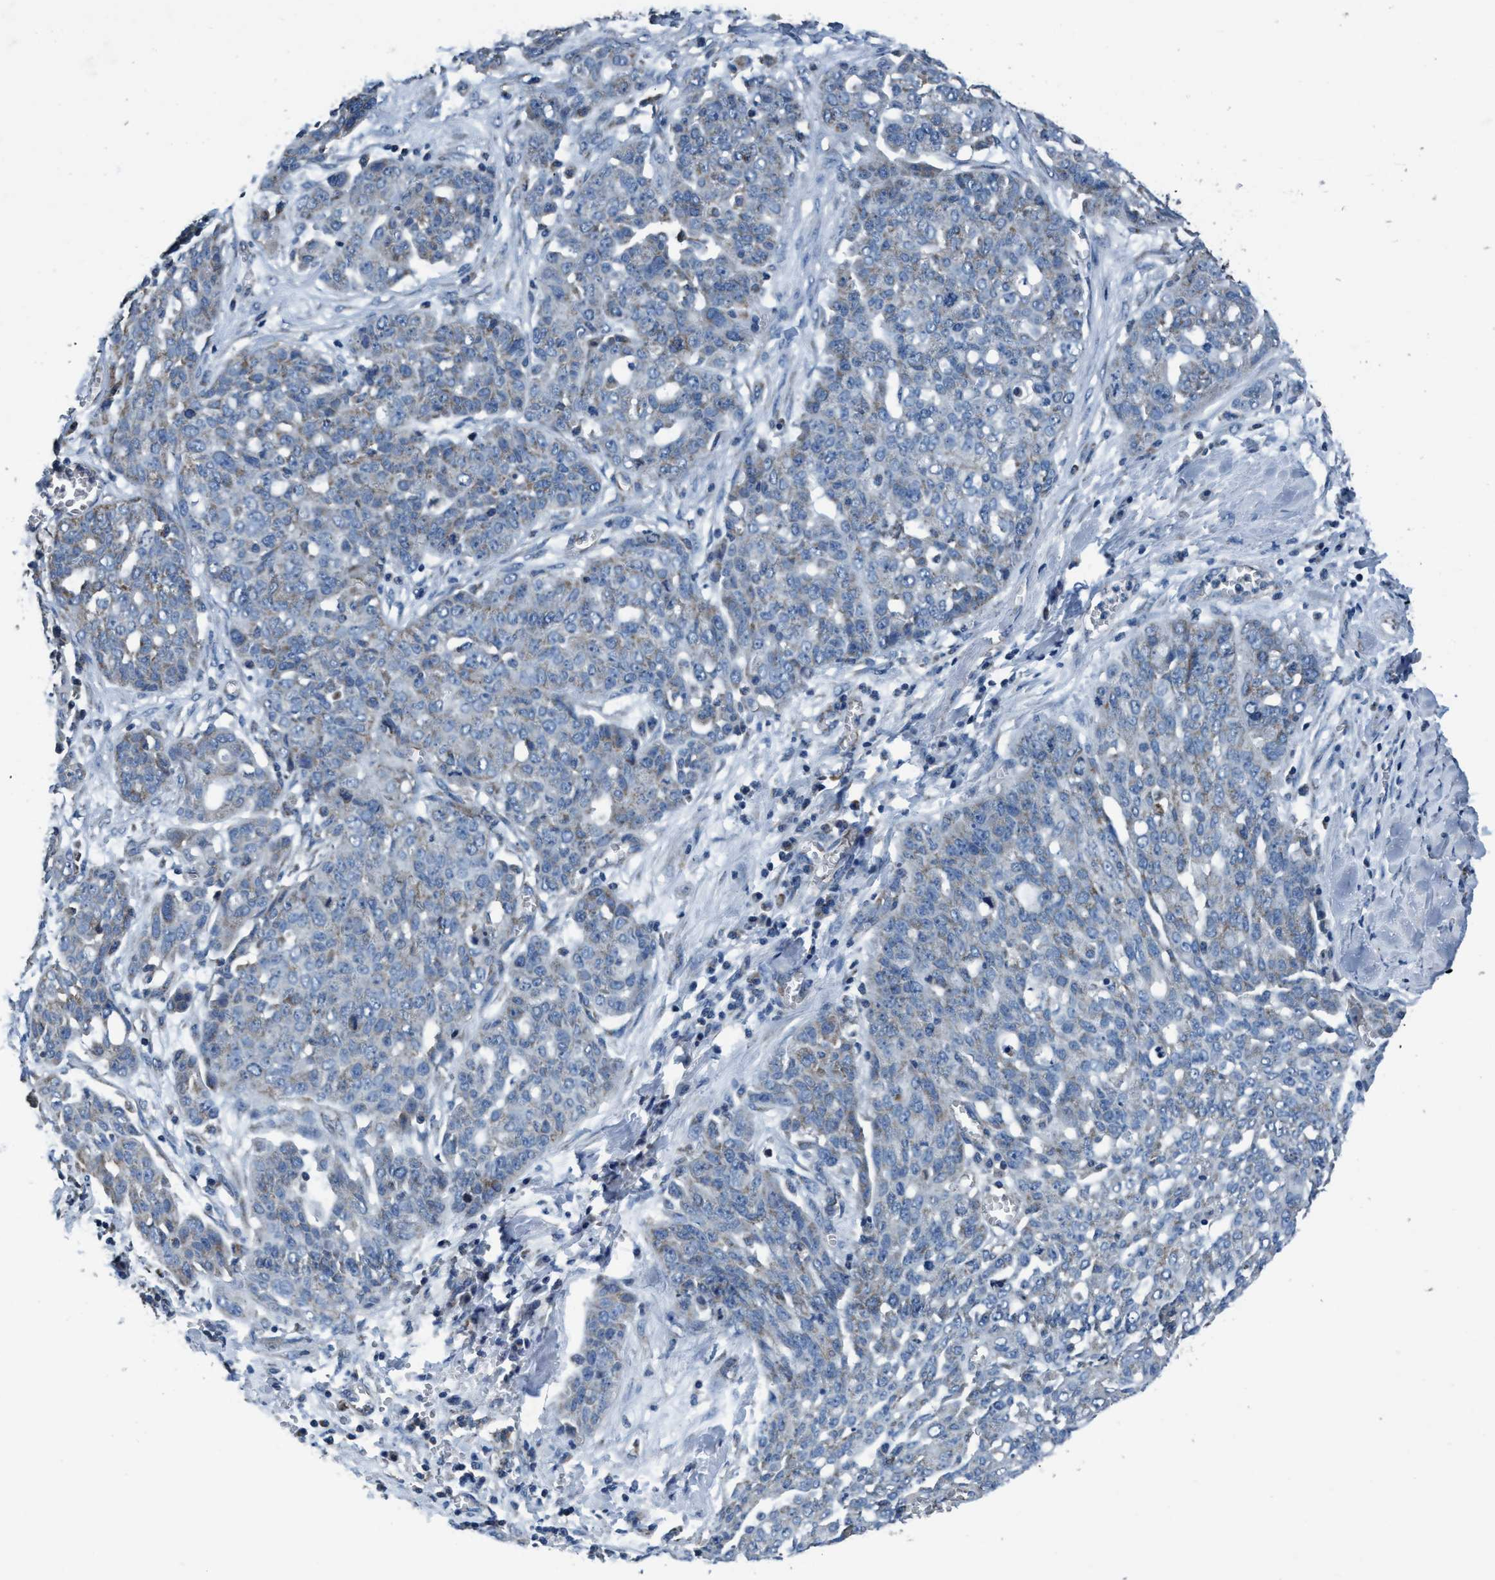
{"staining": {"intensity": "weak", "quantity": "25%-75%", "location": "cytoplasmic/membranous"}, "tissue": "ovarian cancer", "cell_type": "Tumor cells", "image_type": "cancer", "snomed": [{"axis": "morphology", "description": "Cystadenocarcinoma, serous, NOS"}, {"axis": "topography", "description": "Soft tissue"}, {"axis": "topography", "description": "Ovary"}], "caption": "The image displays a brown stain indicating the presence of a protein in the cytoplasmic/membranous of tumor cells in ovarian cancer.", "gene": "ANKFN1", "patient": {"sex": "female", "age": 57}}